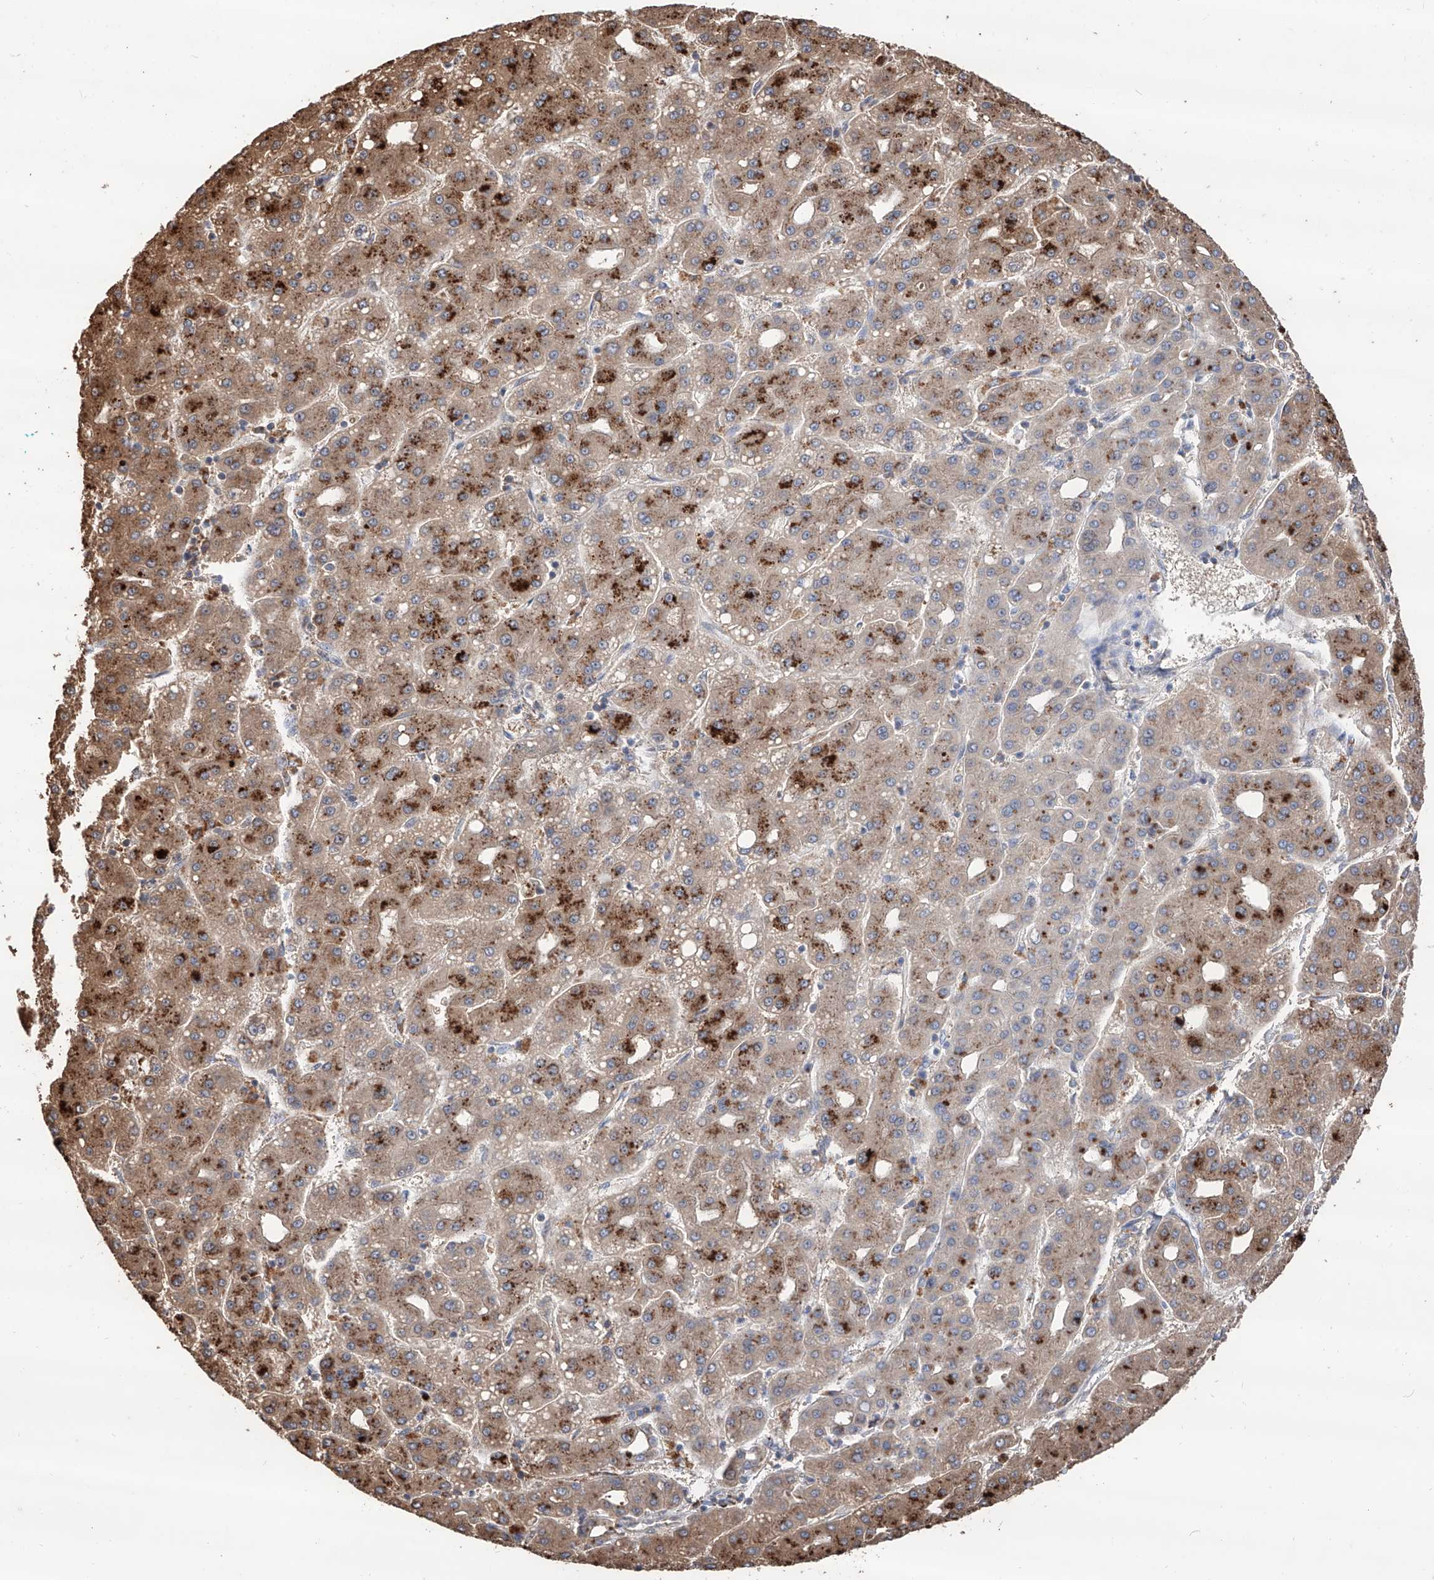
{"staining": {"intensity": "moderate", "quantity": ">75%", "location": "cytoplasmic/membranous"}, "tissue": "liver cancer", "cell_type": "Tumor cells", "image_type": "cancer", "snomed": [{"axis": "morphology", "description": "Carcinoma, Hepatocellular, NOS"}, {"axis": "topography", "description": "Liver"}], "caption": "A medium amount of moderate cytoplasmic/membranous positivity is appreciated in approximately >75% of tumor cells in hepatocellular carcinoma (liver) tissue.", "gene": "EDN1", "patient": {"sex": "male", "age": 65}}